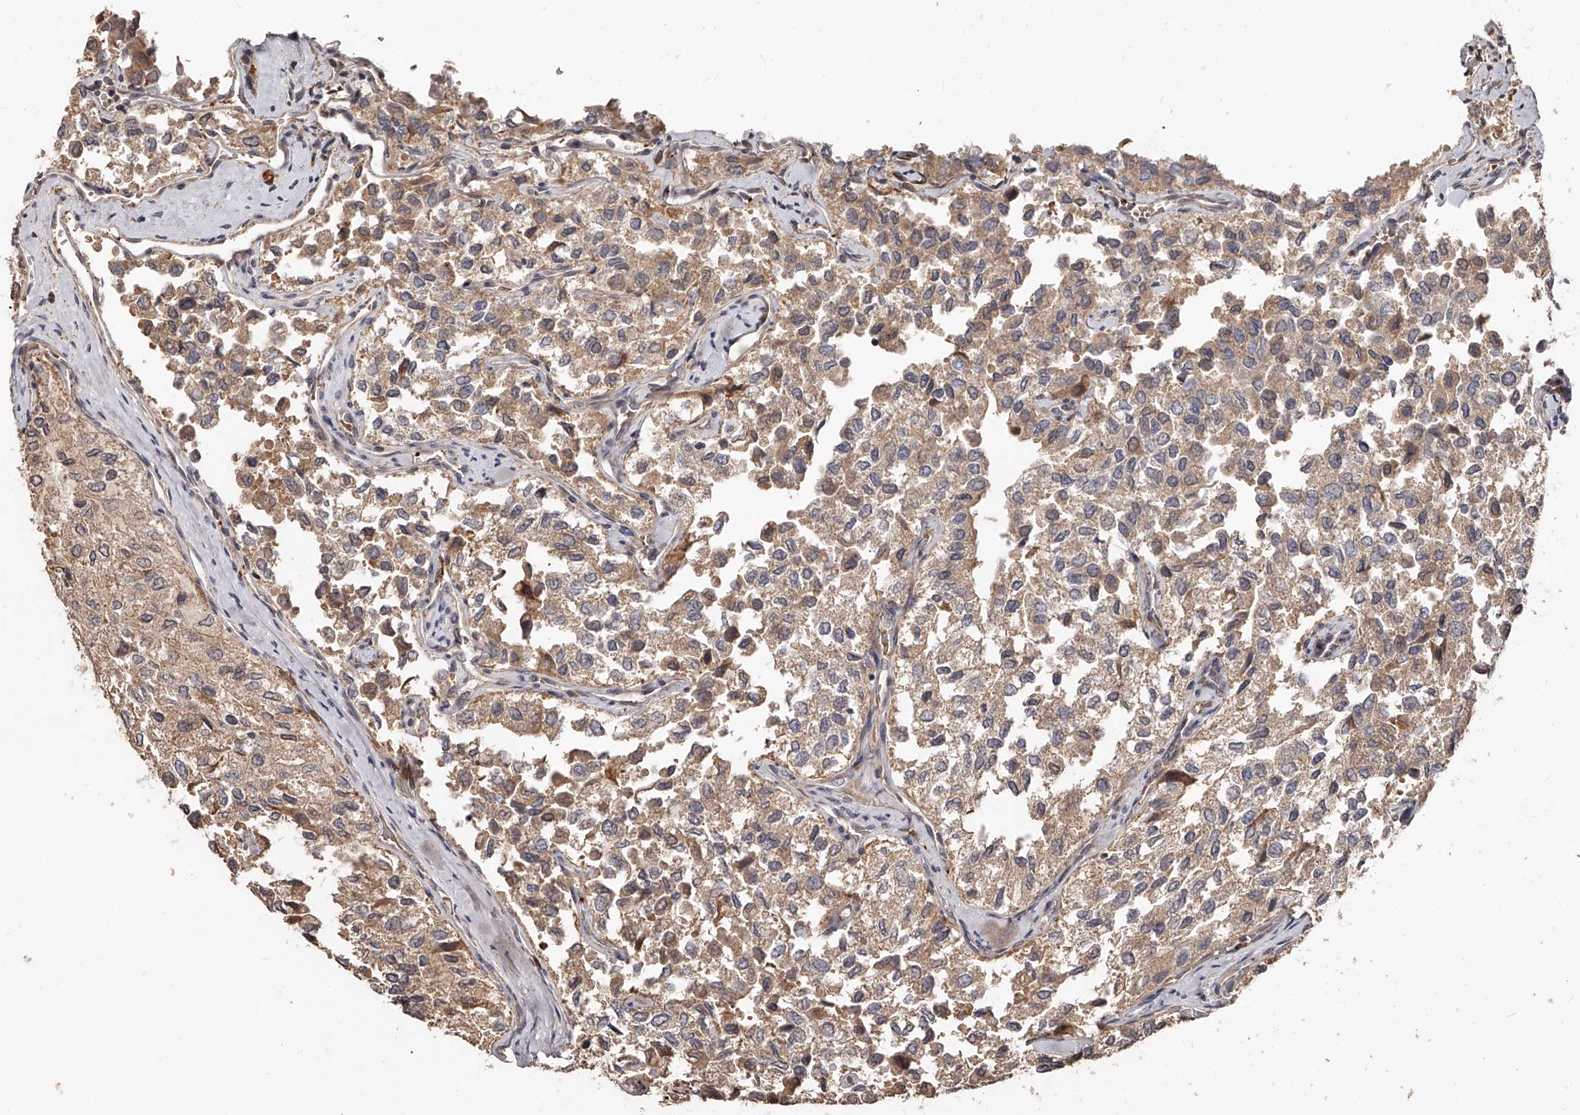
{"staining": {"intensity": "moderate", "quantity": "25%-75%", "location": "cytoplasmic/membranous,nuclear"}, "tissue": "thyroid cancer", "cell_type": "Tumor cells", "image_type": "cancer", "snomed": [{"axis": "morphology", "description": "Follicular adenoma carcinoma, NOS"}, {"axis": "topography", "description": "Thyroid gland"}], "caption": "High-magnification brightfield microscopy of follicular adenoma carcinoma (thyroid) stained with DAB (brown) and counterstained with hematoxylin (blue). tumor cells exhibit moderate cytoplasmic/membranous and nuclear staining is identified in approximately25%-75% of cells. (Stains: DAB in brown, nuclei in blue, Microscopy: brightfield microscopy at high magnification).", "gene": "URGCP", "patient": {"sex": "male", "age": 75}}